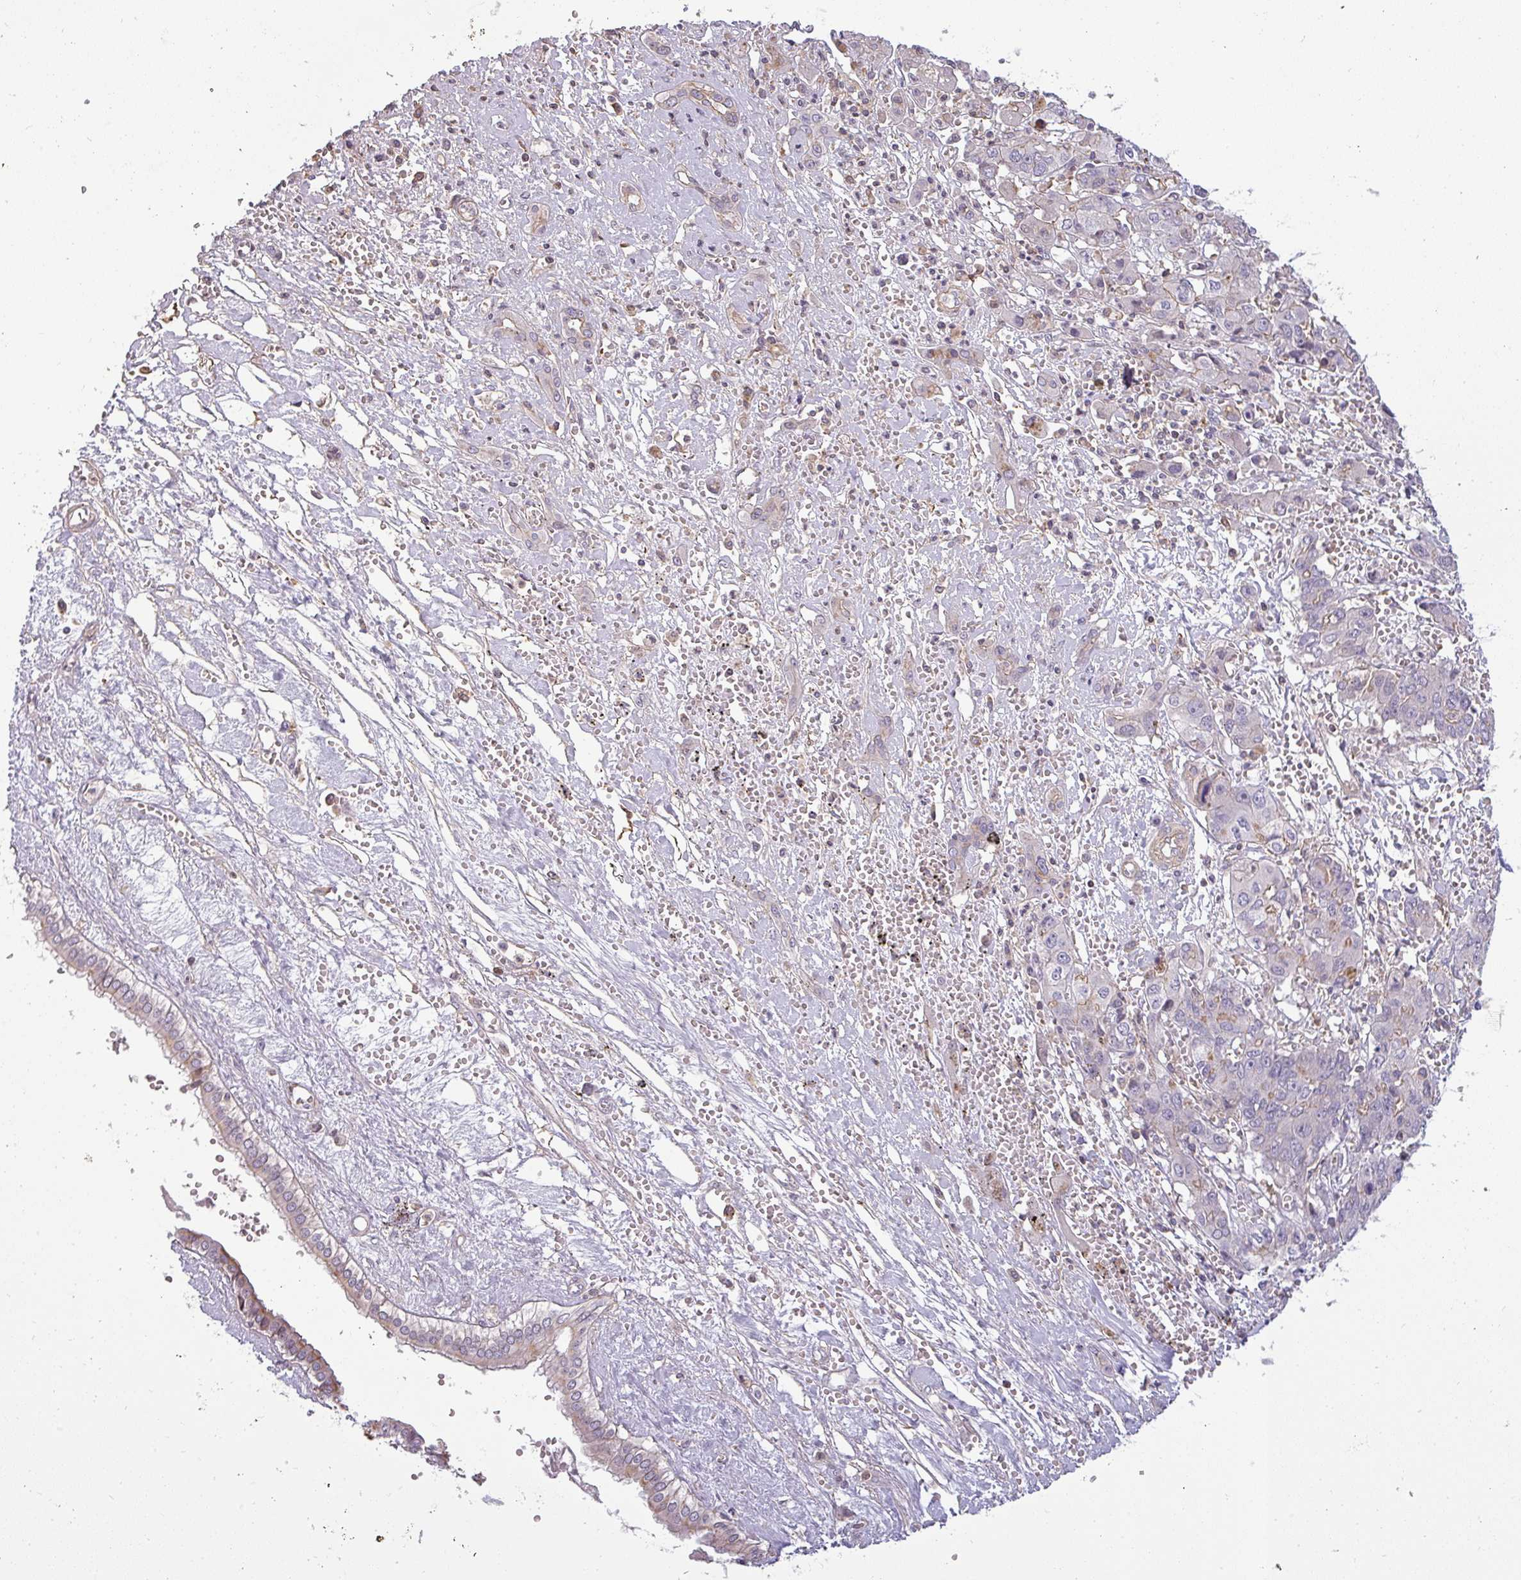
{"staining": {"intensity": "weak", "quantity": "<25%", "location": "cytoplasmic/membranous"}, "tissue": "liver cancer", "cell_type": "Tumor cells", "image_type": "cancer", "snomed": [{"axis": "morphology", "description": "Cholangiocarcinoma"}, {"axis": "topography", "description": "Liver"}], "caption": "Immunohistochemistry micrograph of neoplastic tissue: liver cancer stained with DAB (3,3'-diaminobenzidine) exhibits no significant protein expression in tumor cells.", "gene": "ZNF835", "patient": {"sex": "male", "age": 67}}